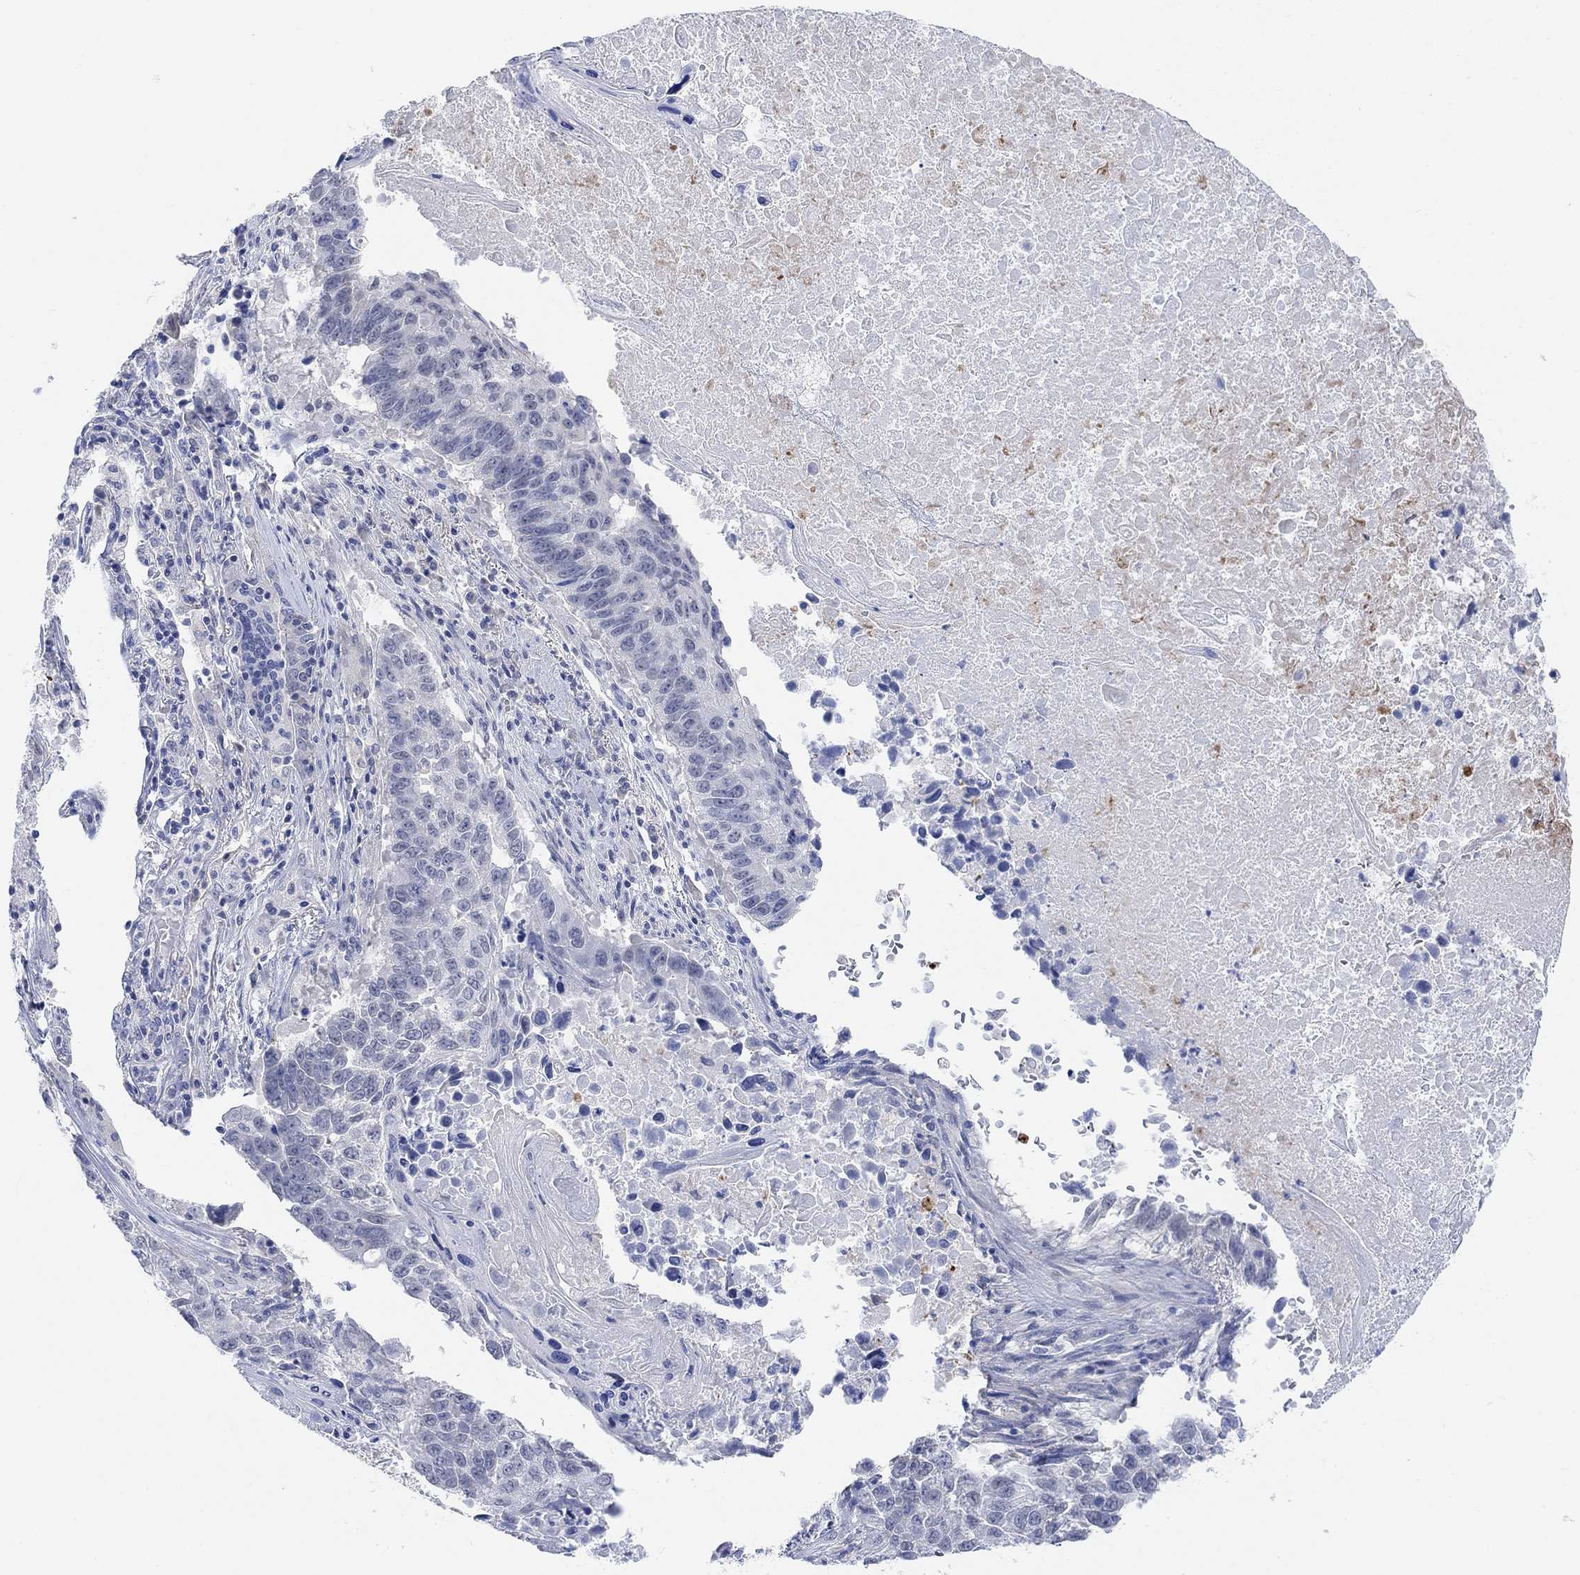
{"staining": {"intensity": "negative", "quantity": "none", "location": "none"}, "tissue": "lung cancer", "cell_type": "Tumor cells", "image_type": "cancer", "snomed": [{"axis": "morphology", "description": "Squamous cell carcinoma, NOS"}, {"axis": "topography", "description": "Lung"}], "caption": "This is an IHC photomicrograph of human lung cancer. There is no positivity in tumor cells.", "gene": "RIMS1", "patient": {"sex": "male", "age": 73}}